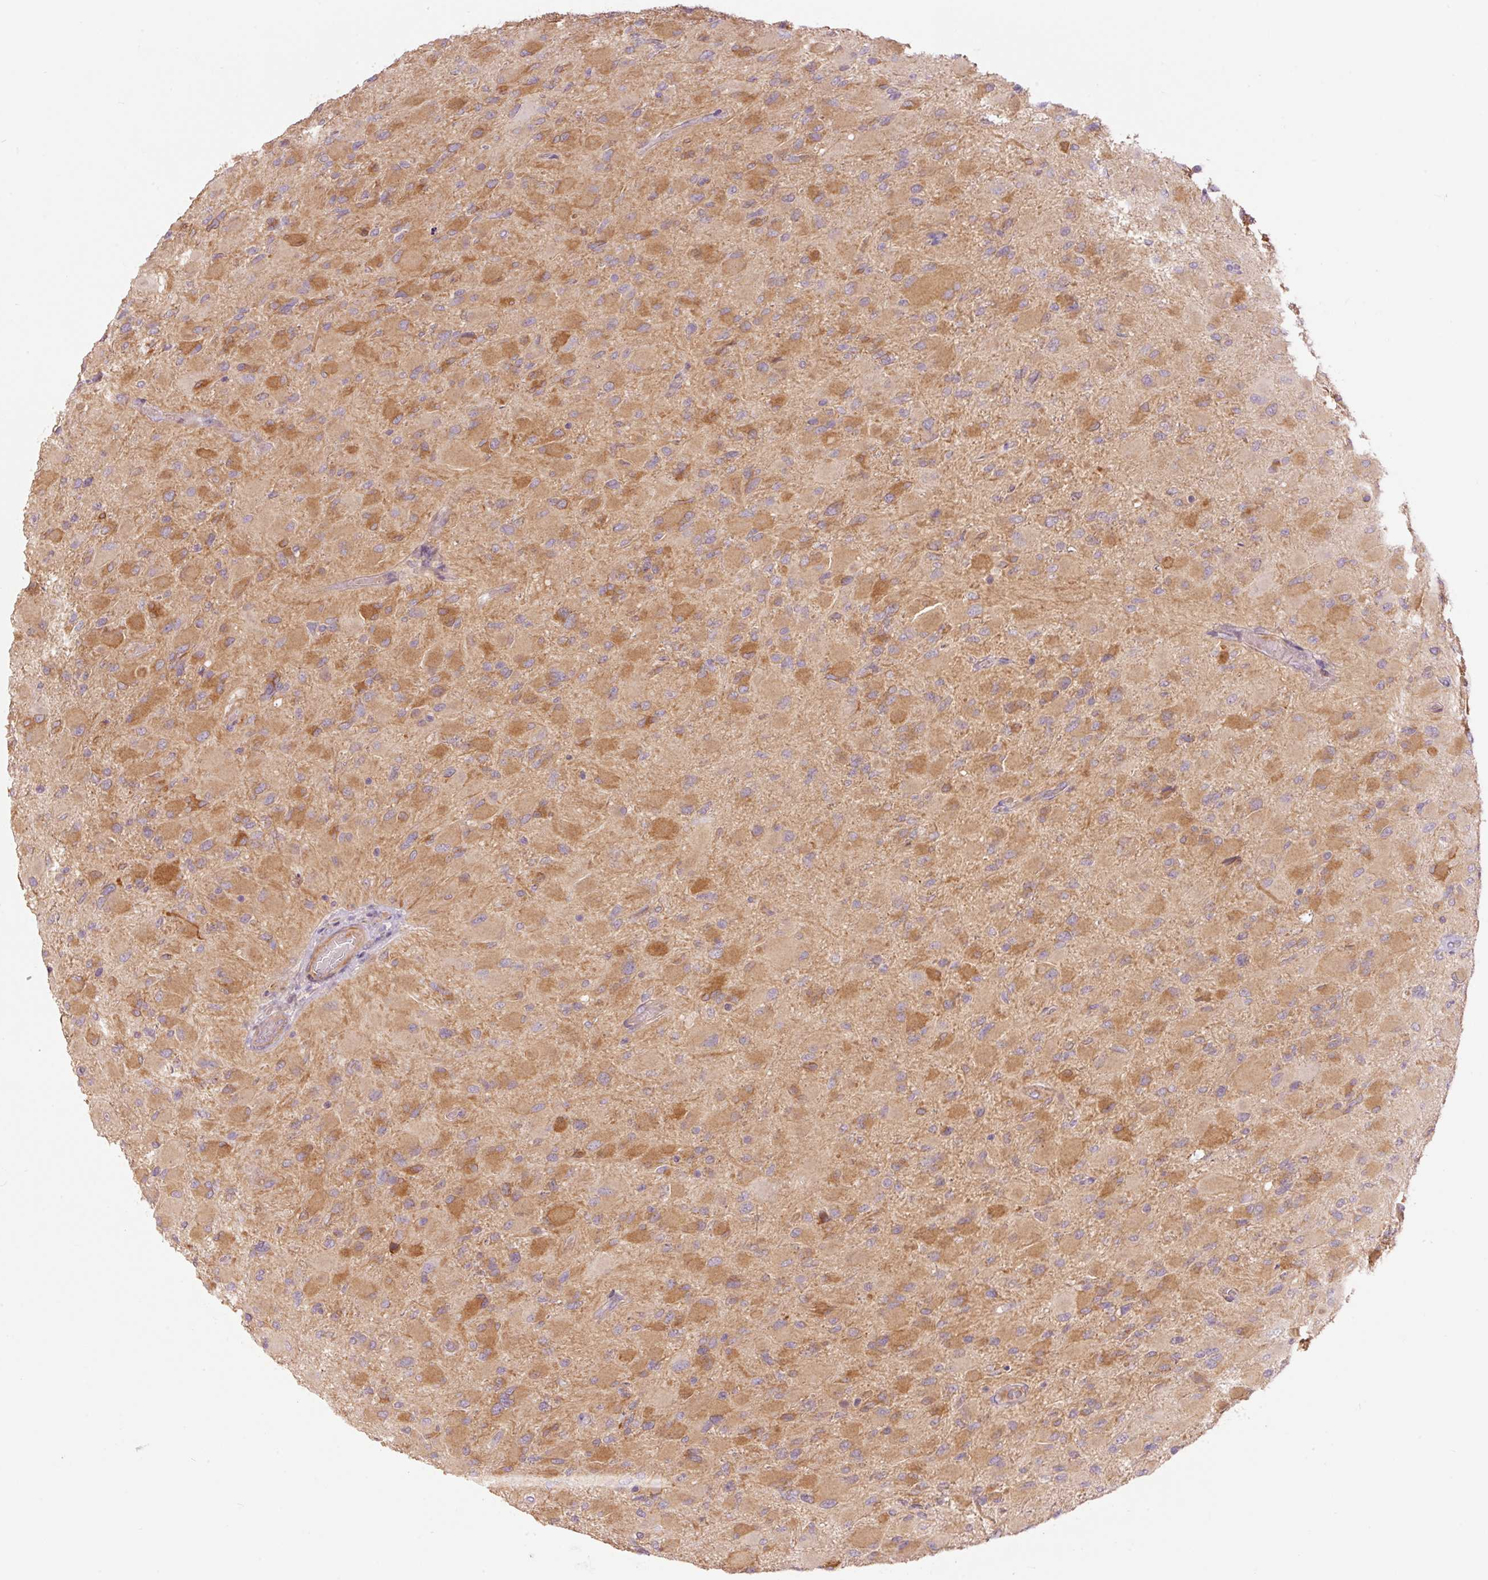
{"staining": {"intensity": "moderate", "quantity": "25%-75%", "location": "cytoplasmic/membranous"}, "tissue": "glioma", "cell_type": "Tumor cells", "image_type": "cancer", "snomed": [{"axis": "morphology", "description": "Glioma, malignant, High grade"}, {"axis": "topography", "description": "Cerebral cortex"}], "caption": "High-power microscopy captured an immunohistochemistry (IHC) micrograph of malignant high-grade glioma, revealing moderate cytoplasmic/membranous expression in approximately 25%-75% of tumor cells.", "gene": "SLC29A3", "patient": {"sex": "female", "age": 36}}